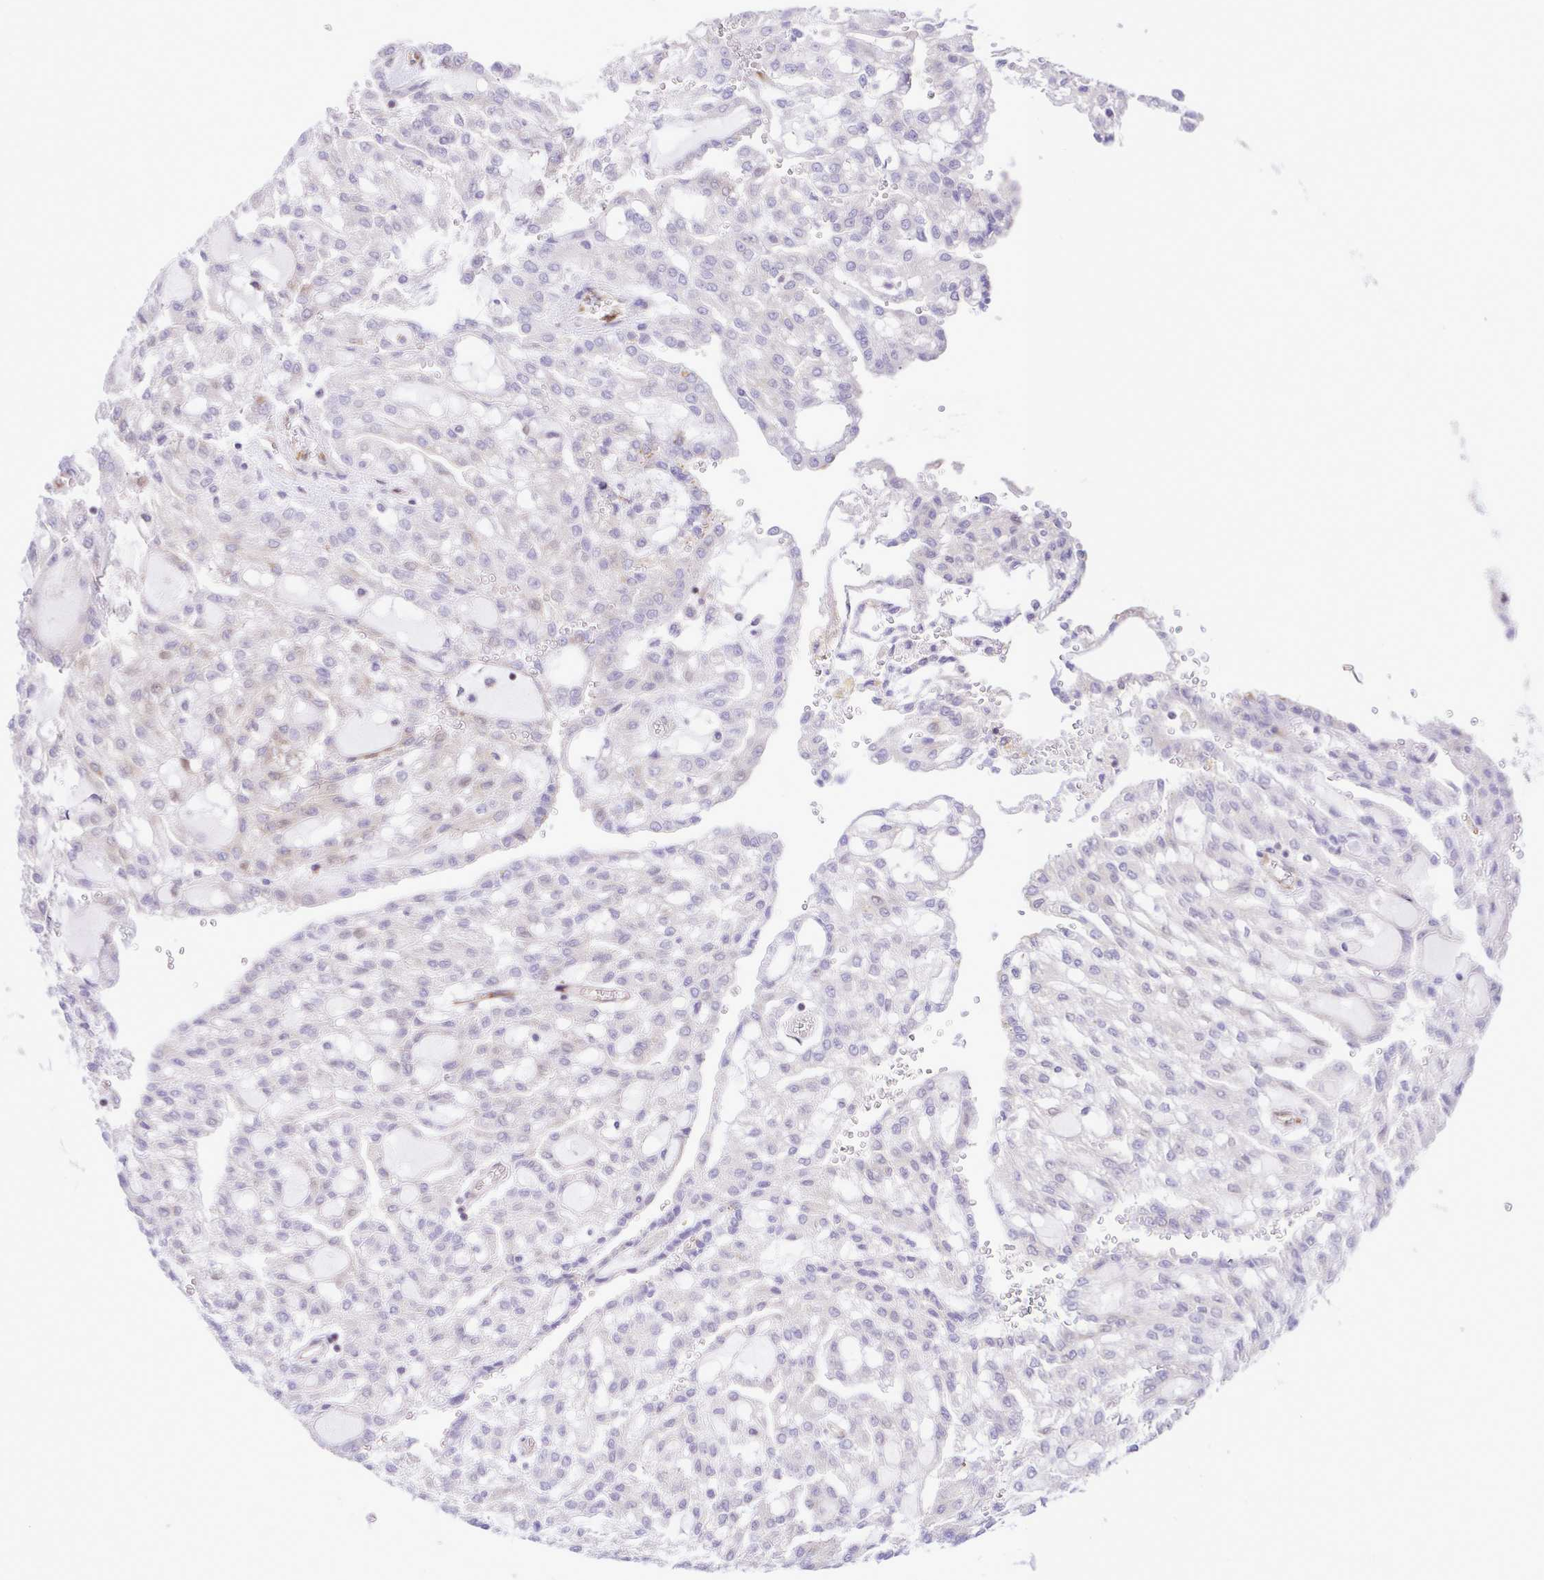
{"staining": {"intensity": "negative", "quantity": "none", "location": "none"}, "tissue": "renal cancer", "cell_type": "Tumor cells", "image_type": "cancer", "snomed": [{"axis": "morphology", "description": "Adenocarcinoma, NOS"}, {"axis": "topography", "description": "Kidney"}], "caption": "Immunohistochemical staining of human renal adenocarcinoma exhibits no significant expression in tumor cells.", "gene": "FLT1", "patient": {"sex": "male", "age": 63}}